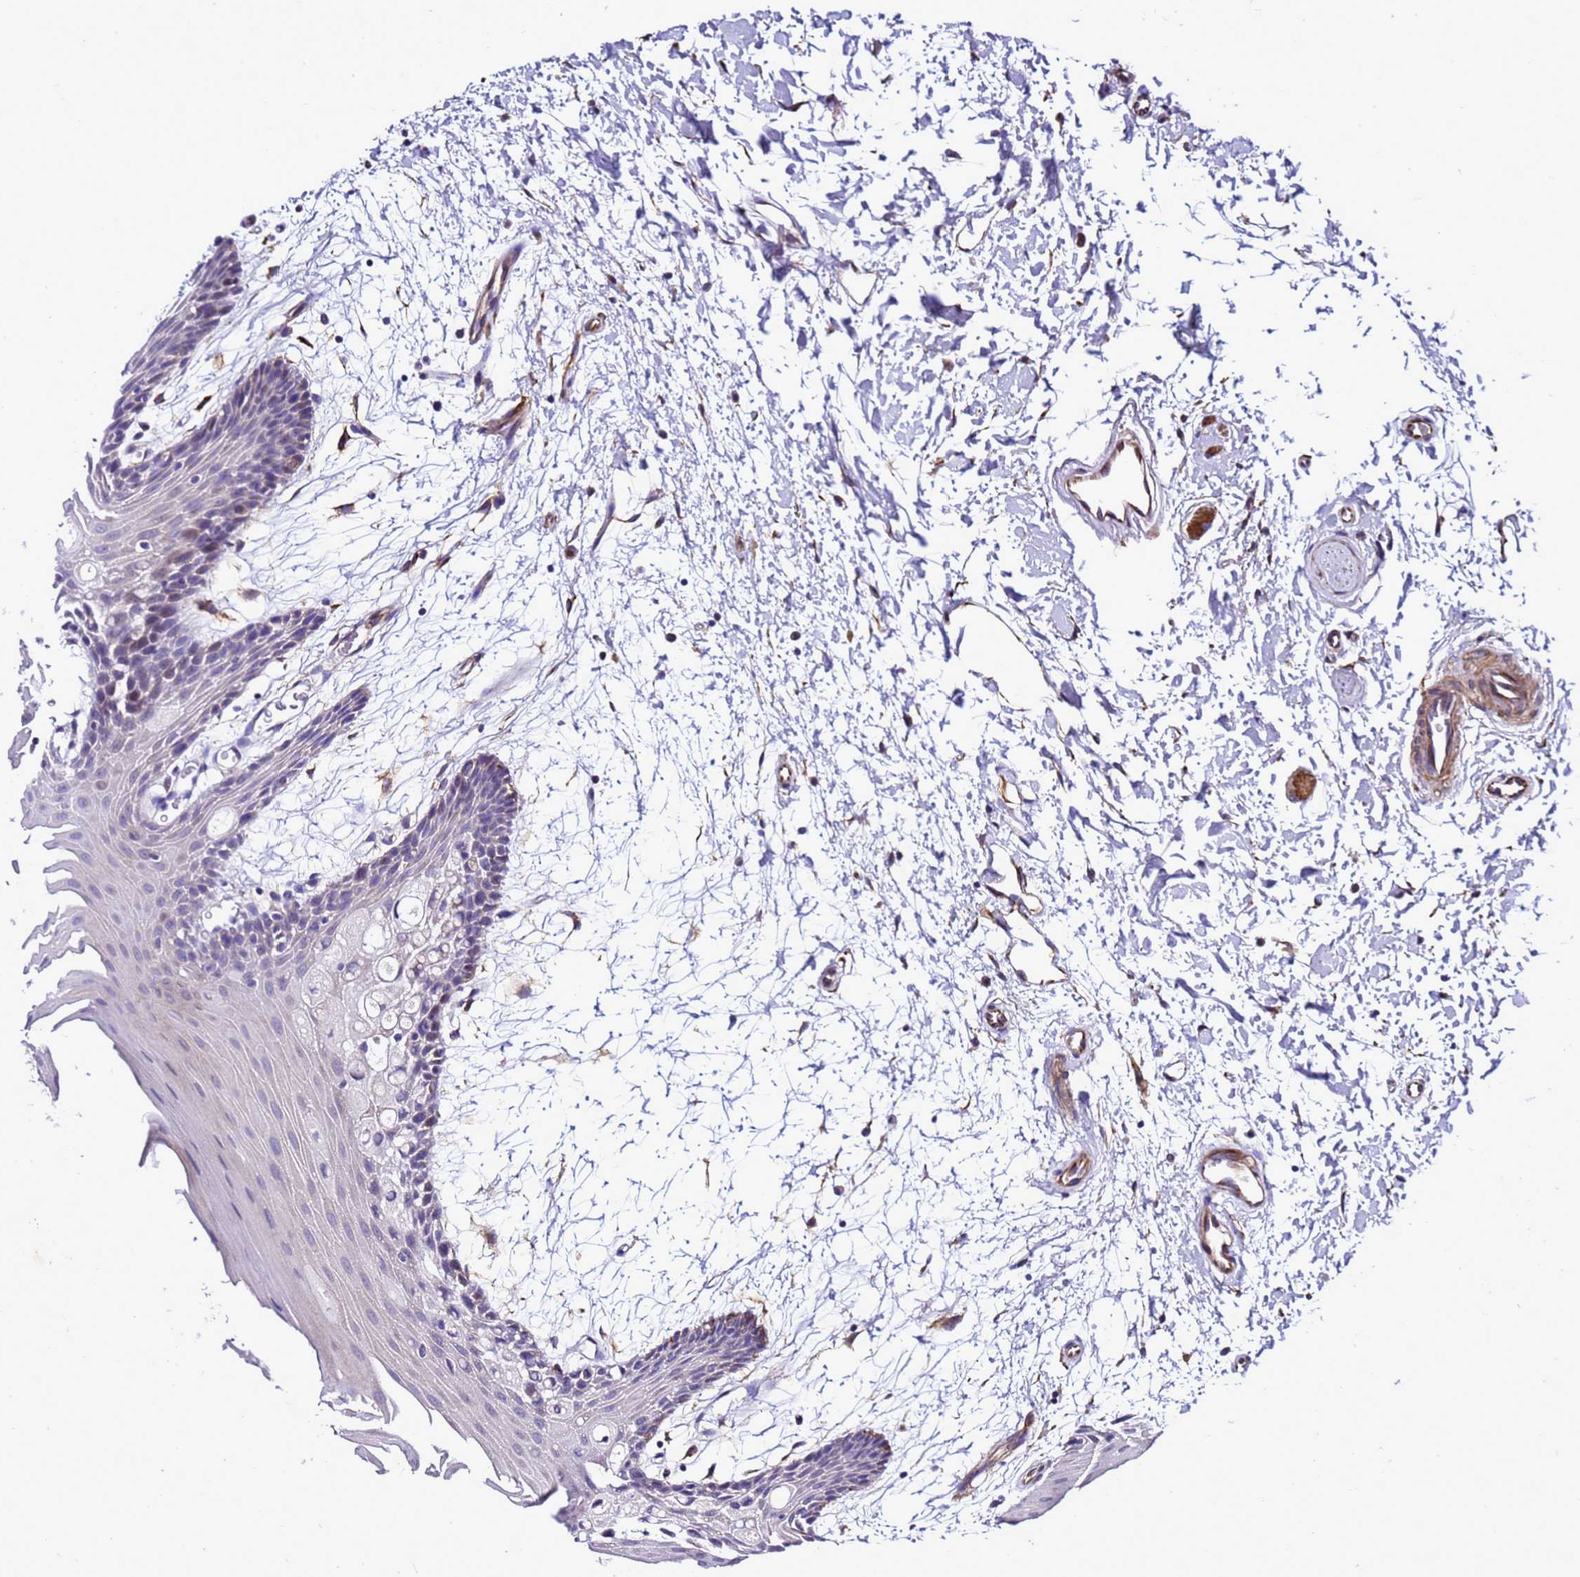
{"staining": {"intensity": "weak", "quantity": "<25%", "location": "cytoplasmic/membranous"}, "tissue": "oral mucosa", "cell_type": "Squamous epithelial cells", "image_type": "normal", "snomed": [{"axis": "morphology", "description": "Normal tissue, NOS"}, {"axis": "topography", "description": "Skeletal muscle"}, {"axis": "topography", "description": "Oral tissue"}, {"axis": "topography", "description": "Salivary gland"}, {"axis": "topography", "description": "Peripheral nerve tissue"}], "caption": "Micrograph shows no significant protein expression in squamous epithelial cells of benign oral mucosa.", "gene": "GZF1", "patient": {"sex": "male", "age": 54}}